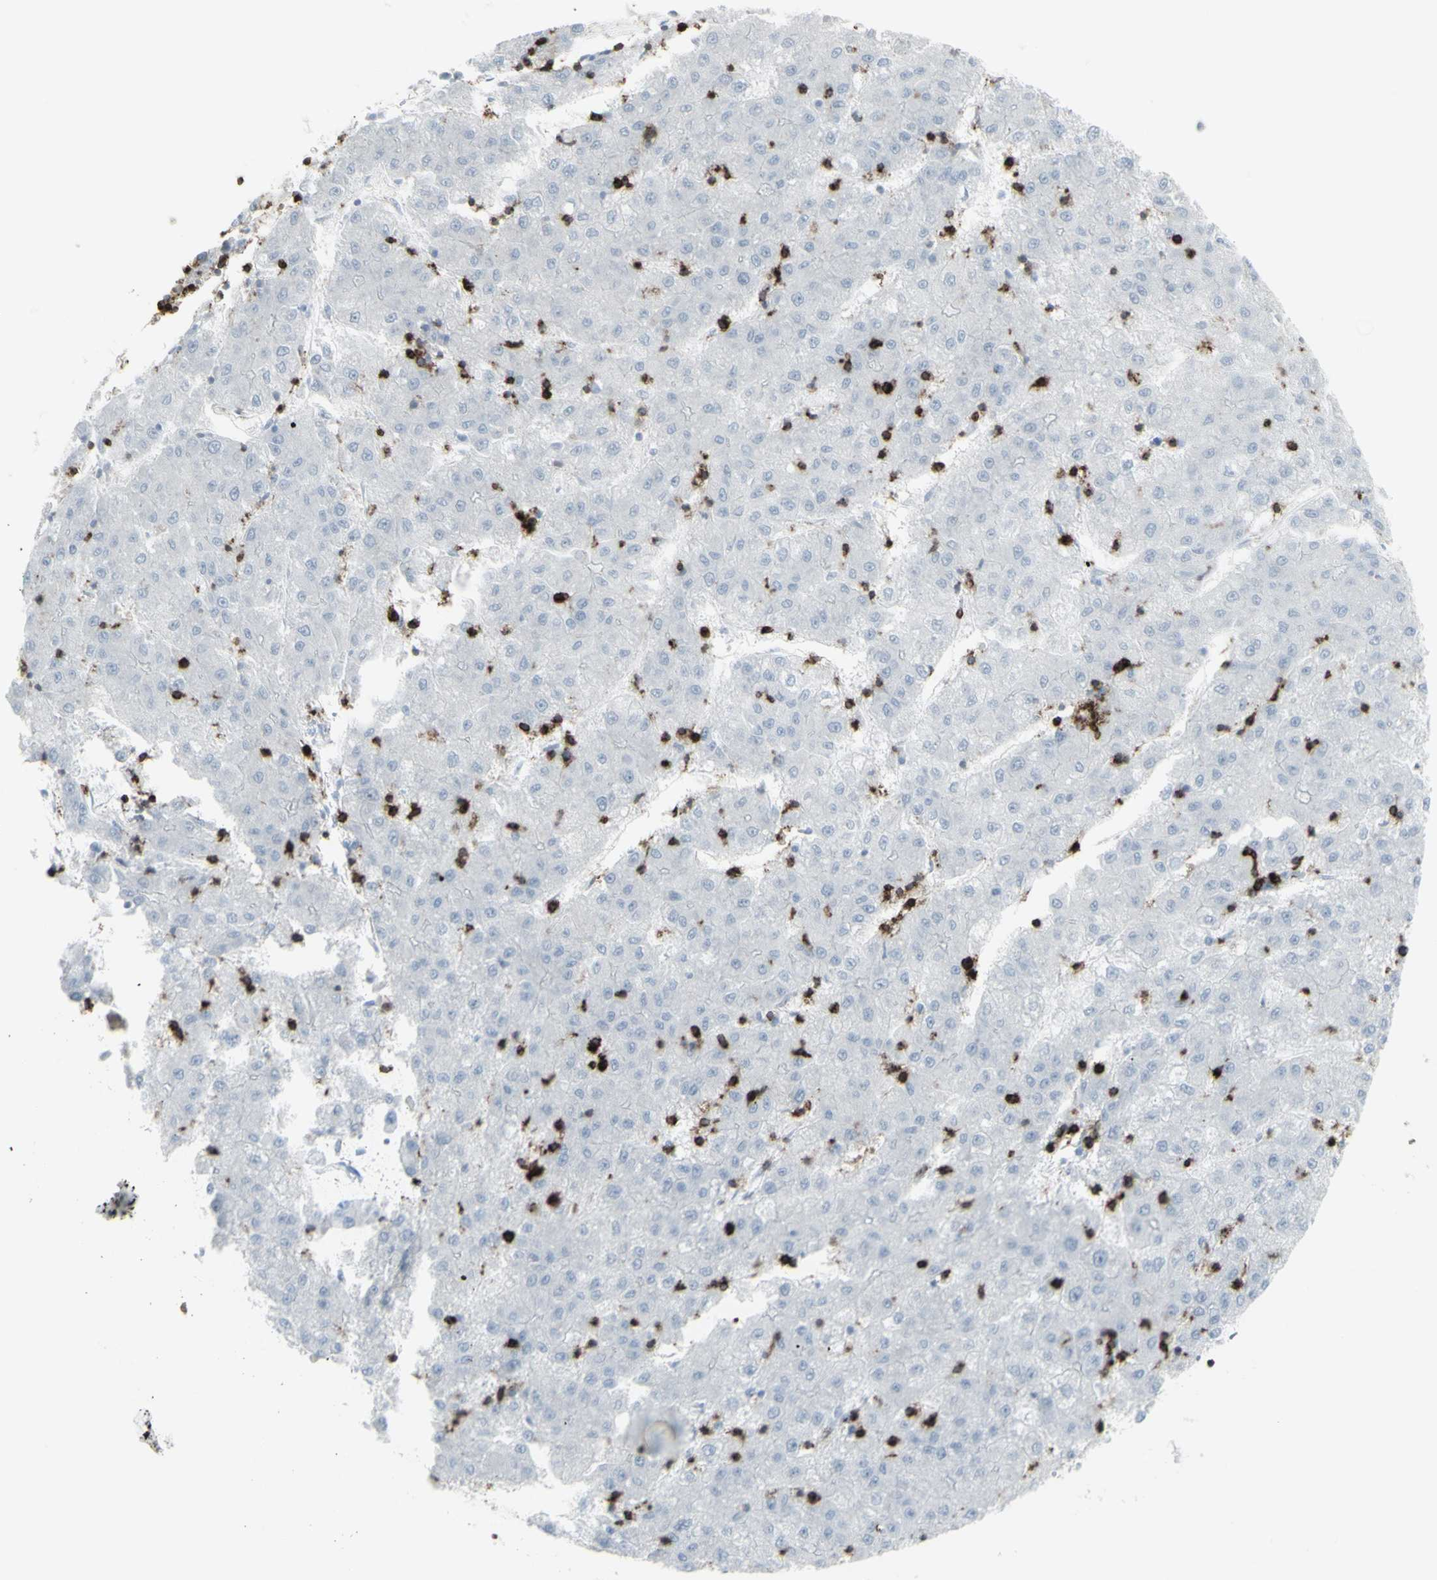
{"staining": {"intensity": "negative", "quantity": "none", "location": "none"}, "tissue": "liver cancer", "cell_type": "Tumor cells", "image_type": "cancer", "snomed": [{"axis": "morphology", "description": "Carcinoma, Hepatocellular, NOS"}, {"axis": "topography", "description": "Liver"}], "caption": "Human liver hepatocellular carcinoma stained for a protein using IHC shows no staining in tumor cells.", "gene": "CD247", "patient": {"sex": "male", "age": 72}}